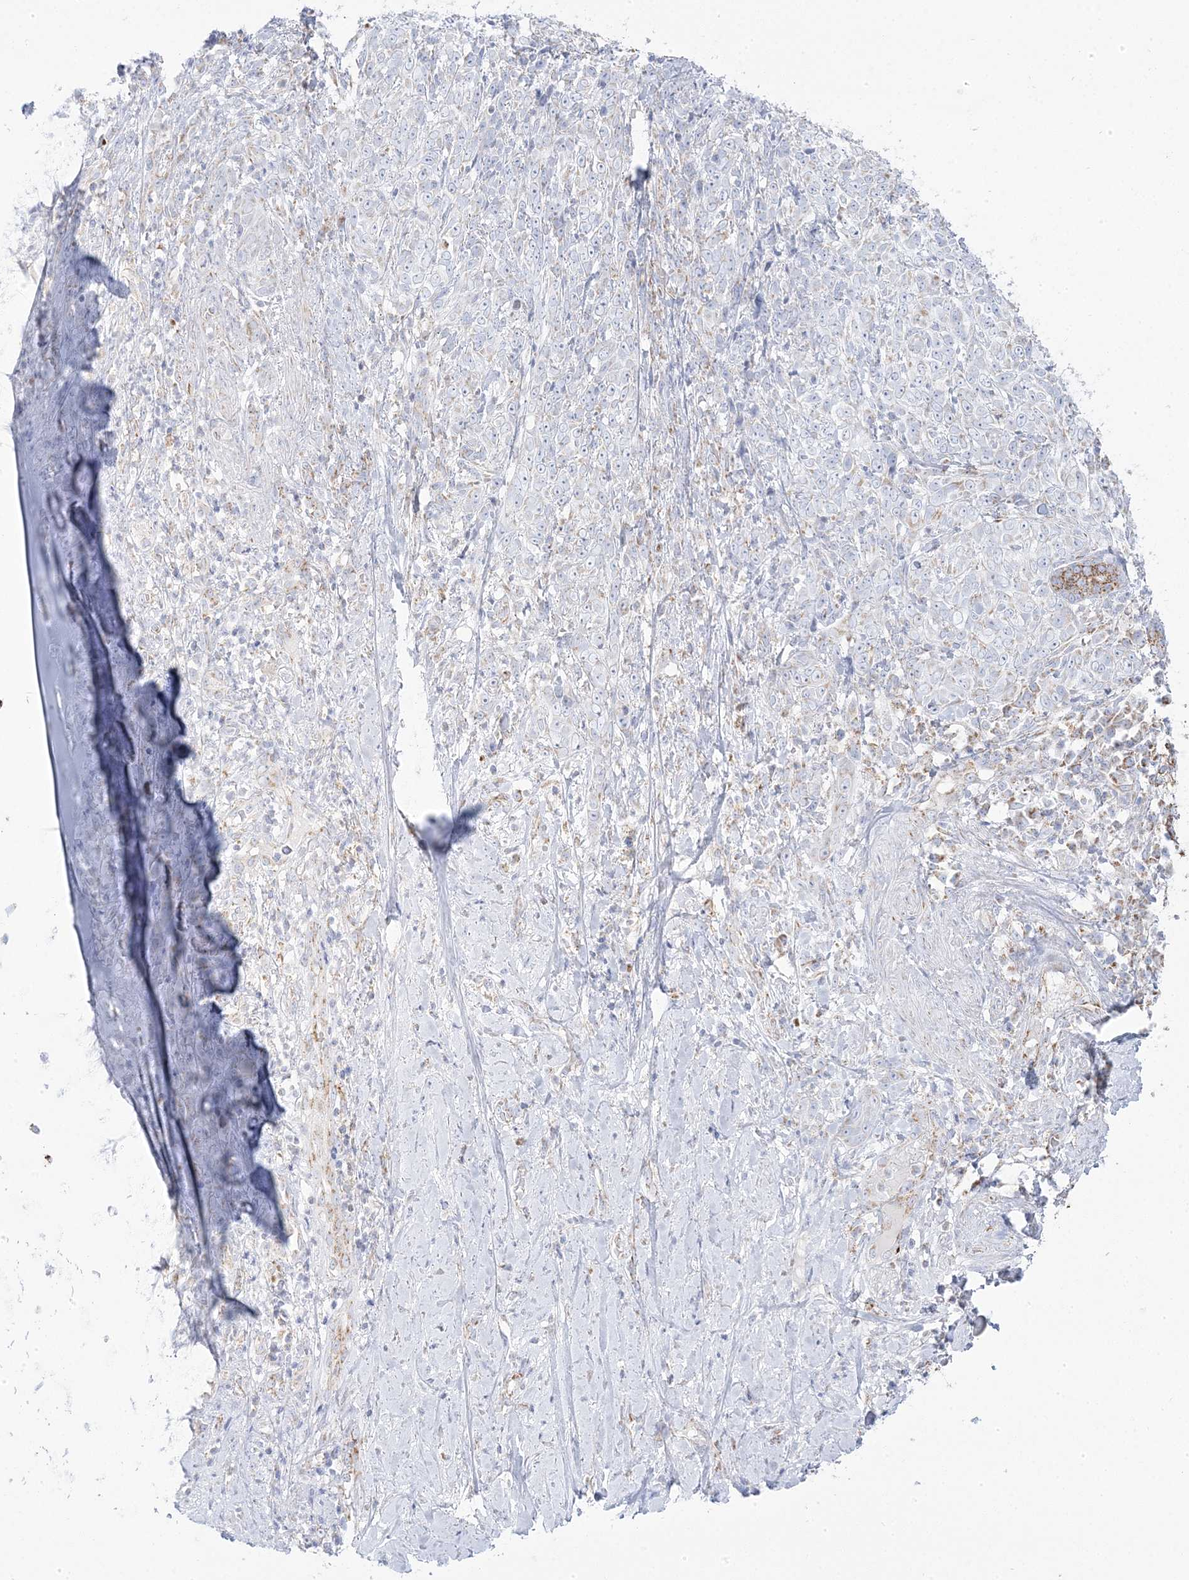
{"staining": {"intensity": "moderate", "quantity": ">75%", "location": "cytoplasmic/membranous"}, "tissue": "adipose tissue", "cell_type": "Adipocytes", "image_type": "normal", "snomed": [{"axis": "morphology", "description": "Normal tissue, NOS"}, {"axis": "morphology", "description": "Basal cell carcinoma"}, {"axis": "topography", "description": "Cartilage tissue"}, {"axis": "topography", "description": "Nasopharynx"}, {"axis": "topography", "description": "Oral tissue"}], "caption": "DAB (3,3'-diaminobenzidine) immunohistochemical staining of benign adipose tissue reveals moderate cytoplasmic/membranous protein expression in about >75% of adipocytes.", "gene": "PCCB", "patient": {"sex": "female", "age": 77}}